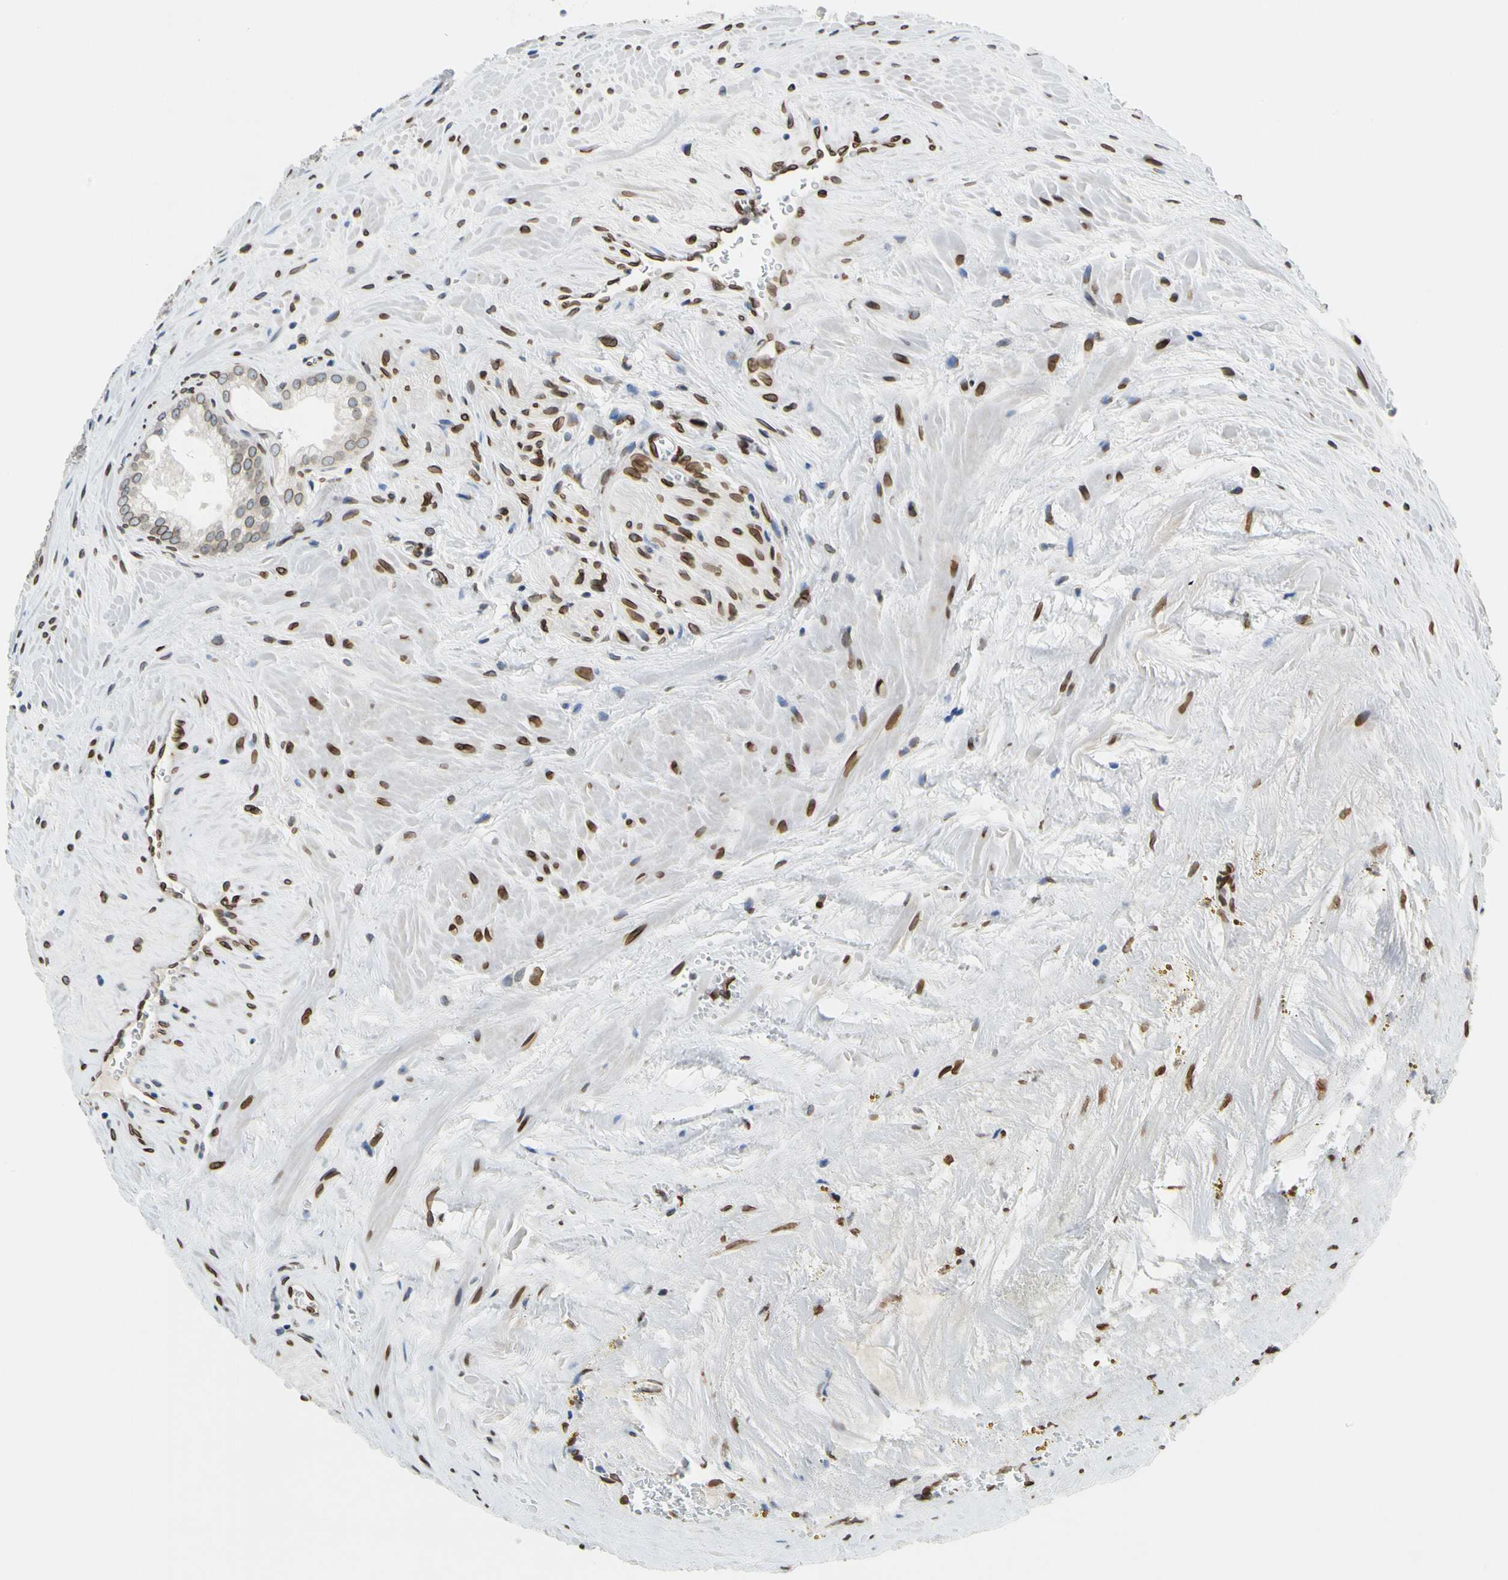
{"staining": {"intensity": "weak", "quantity": ">75%", "location": "cytoplasmic/membranous,nuclear"}, "tissue": "prostate cancer", "cell_type": "Tumor cells", "image_type": "cancer", "snomed": [{"axis": "morphology", "description": "Adenocarcinoma, Low grade"}, {"axis": "topography", "description": "Prostate"}], "caption": "The immunohistochemical stain shows weak cytoplasmic/membranous and nuclear staining in tumor cells of low-grade adenocarcinoma (prostate) tissue. (Brightfield microscopy of DAB IHC at high magnification).", "gene": "SUN1", "patient": {"sex": "male", "age": 60}}